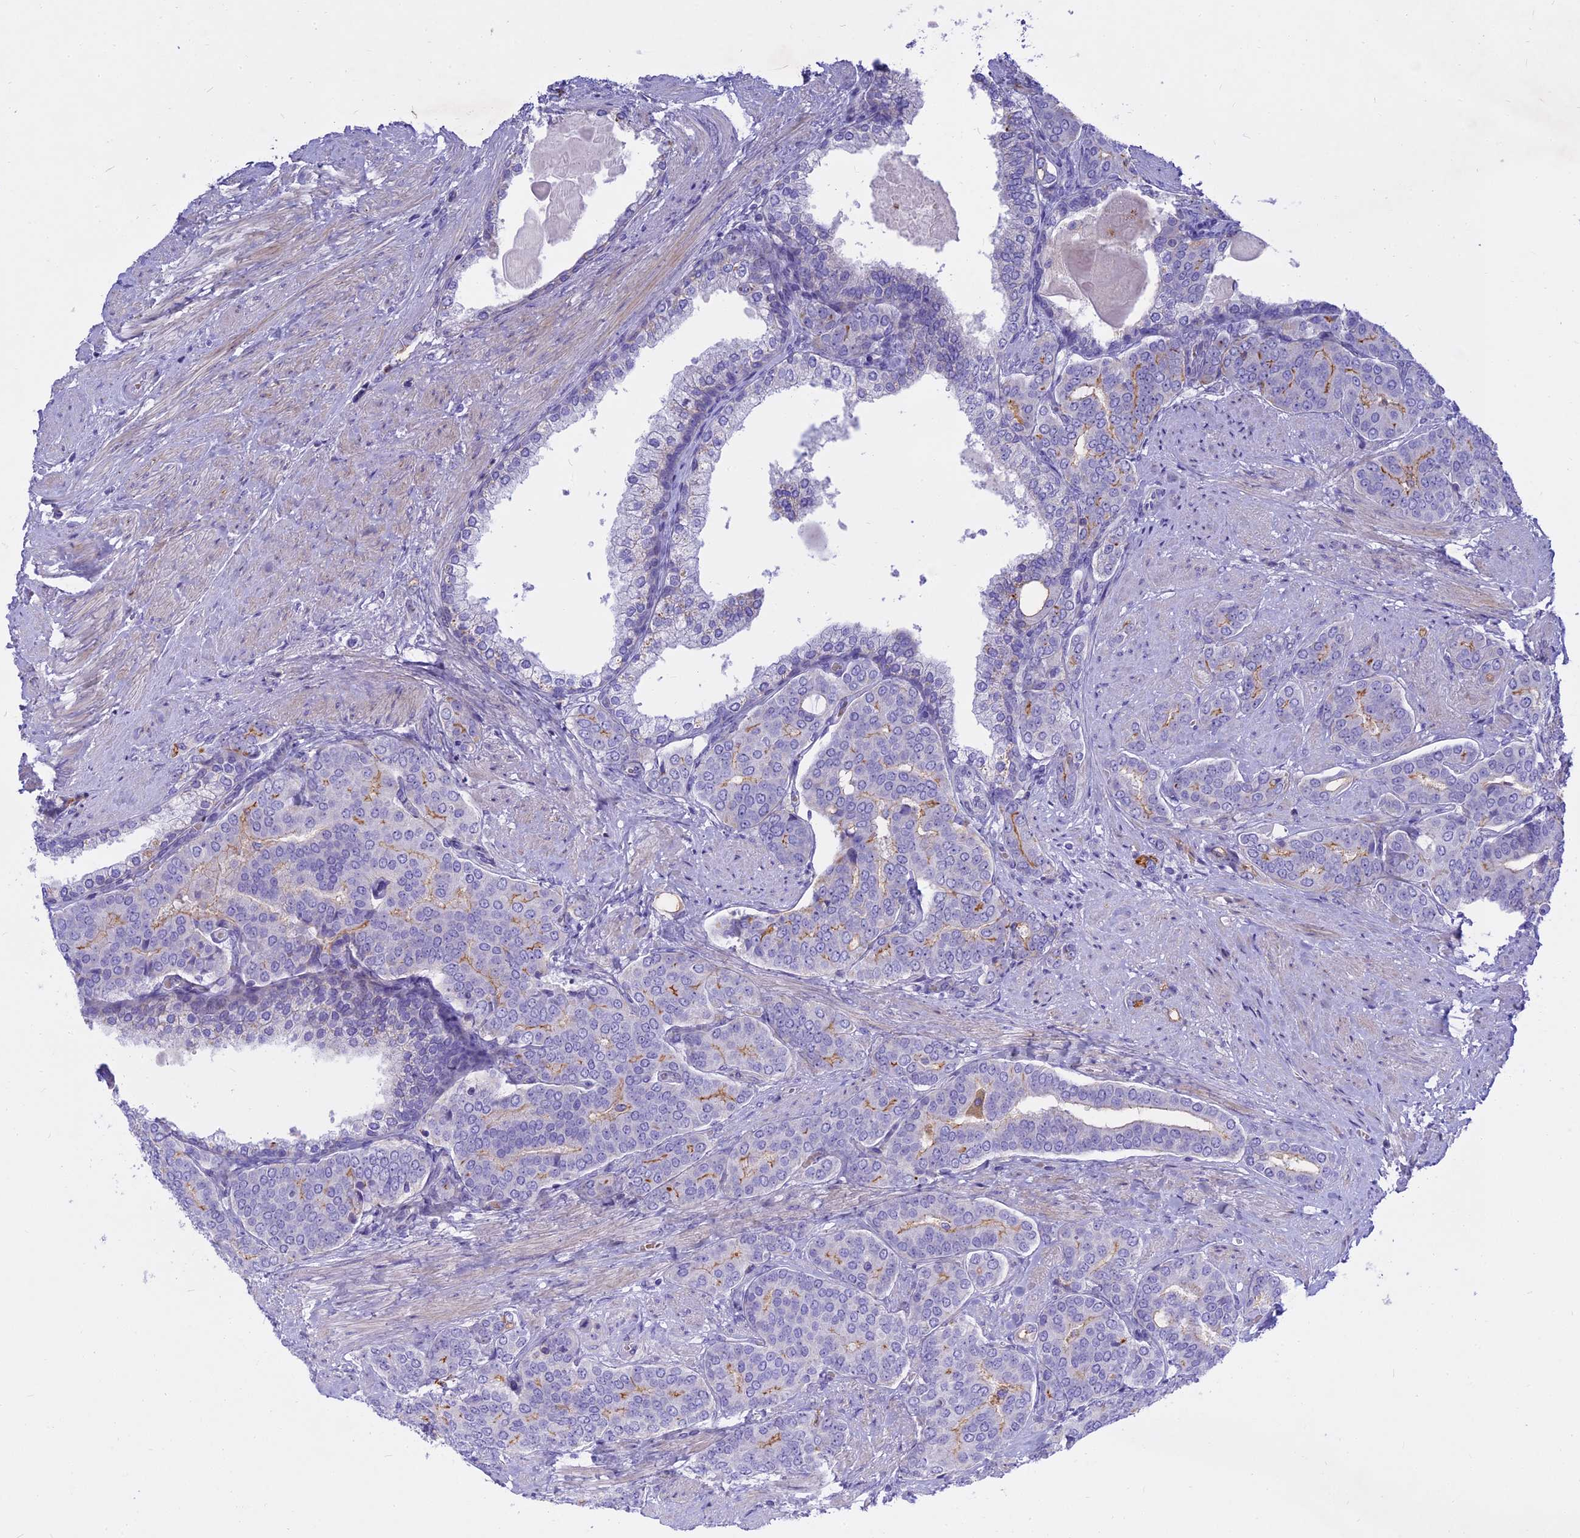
{"staining": {"intensity": "moderate", "quantity": "<25%", "location": "cytoplasmic/membranous"}, "tissue": "prostate cancer", "cell_type": "Tumor cells", "image_type": "cancer", "snomed": [{"axis": "morphology", "description": "Adenocarcinoma, High grade"}, {"axis": "topography", "description": "Prostate"}], "caption": "Protein staining reveals moderate cytoplasmic/membranous expression in about <25% of tumor cells in prostate high-grade adenocarcinoma. (DAB (3,3'-diaminobenzidine) IHC, brown staining for protein, blue staining for nuclei).", "gene": "MBD3L1", "patient": {"sex": "male", "age": 67}}